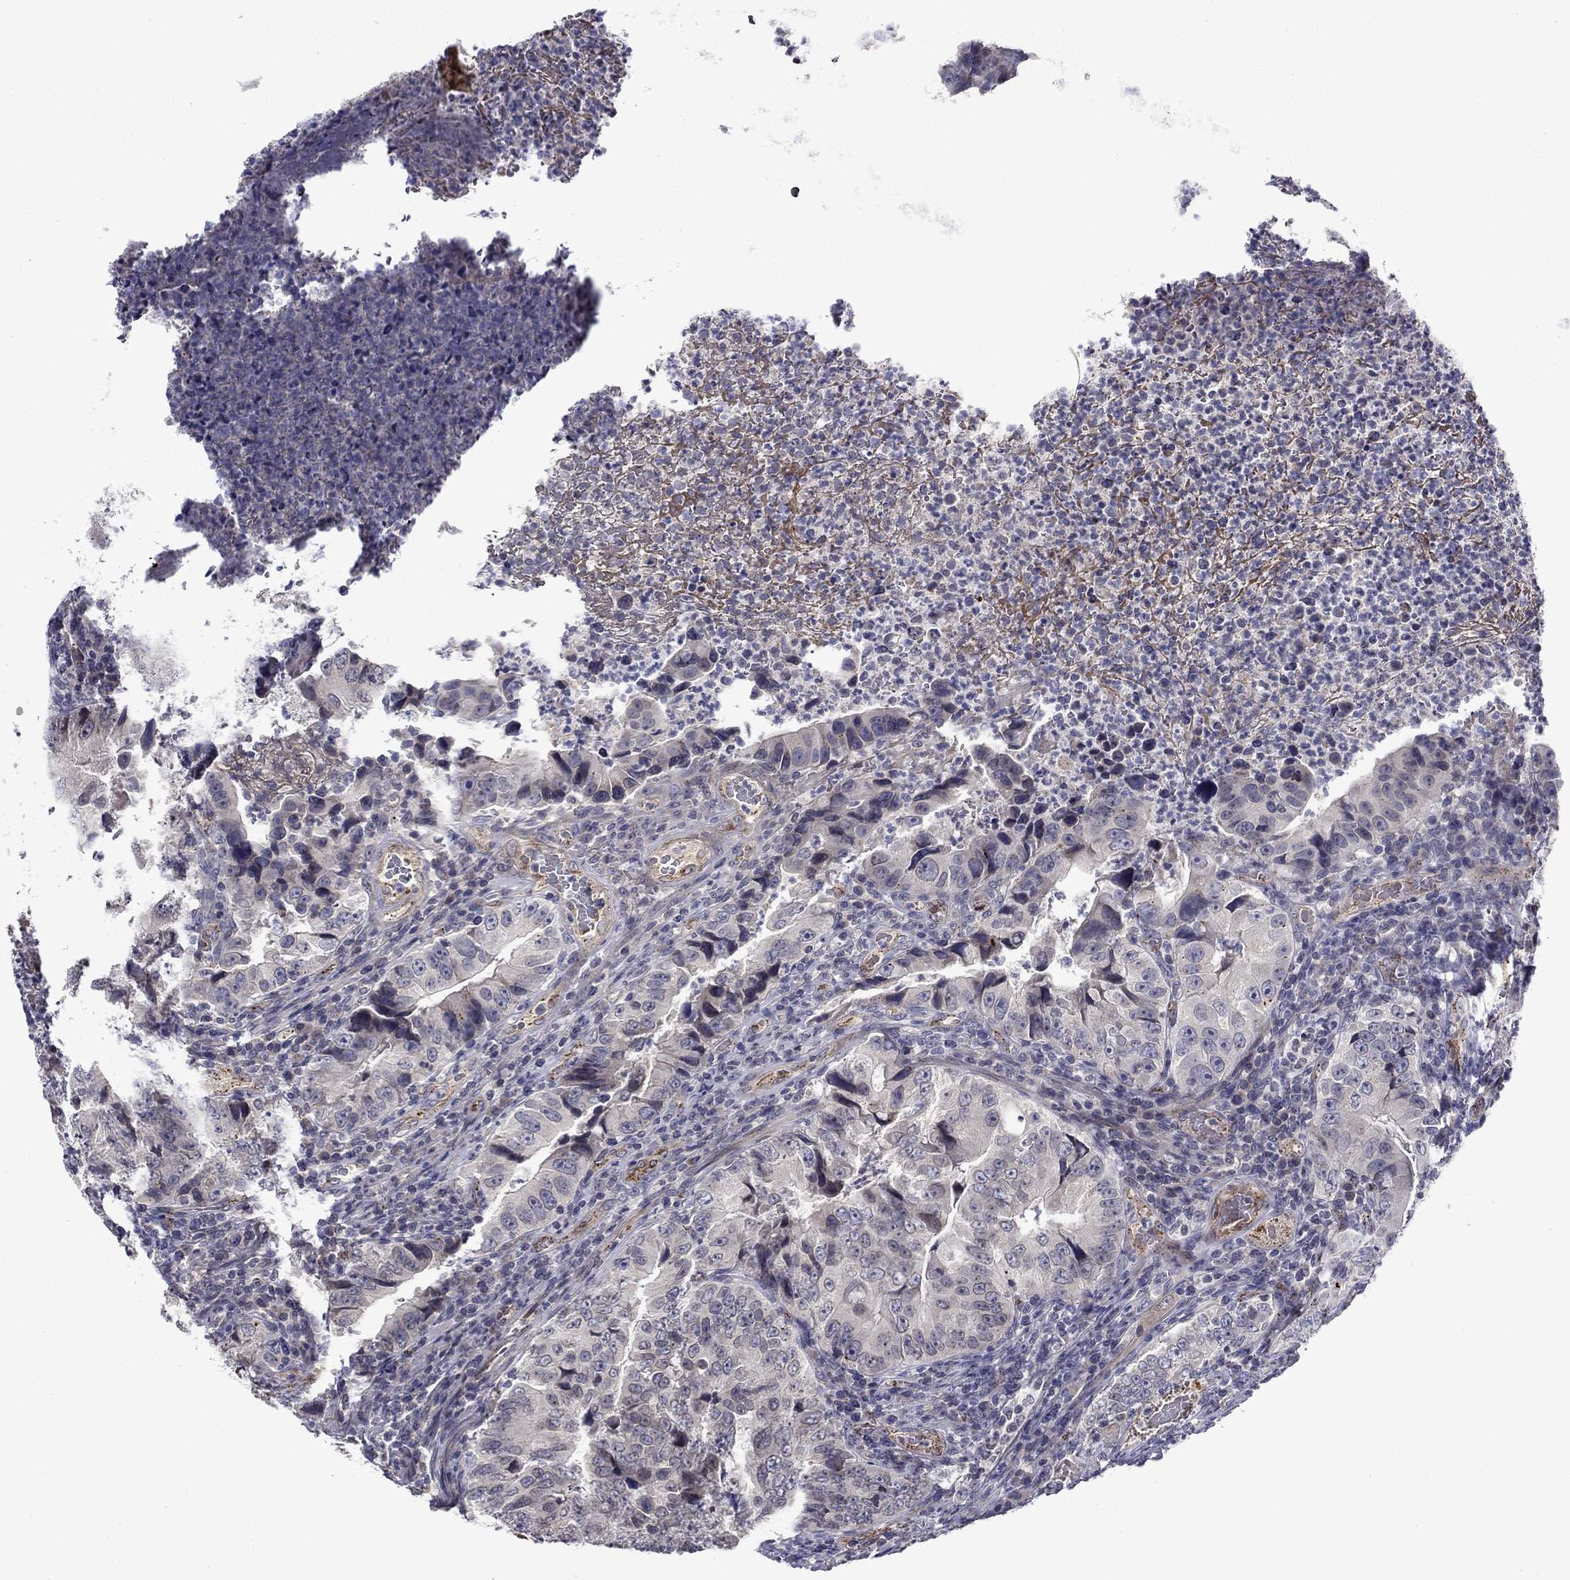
{"staining": {"intensity": "negative", "quantity": "none", "location": "none"}, "tissue": "colorectal cancer", "cell_type": "Tumor cells", "image_type": "cancer", "snomed": [{"axis": "morphology", "description": "Adenocarcinoma, NOS"}, {"axis": "topography", "description": "Colon"}], "caption": "This is an immunohistochemistry photomicrograph of human colorectal cancer. There is no positivity in tumor cells.", "gene": "SLITRK1", "patient": {"sex": "female", "age": 72}}